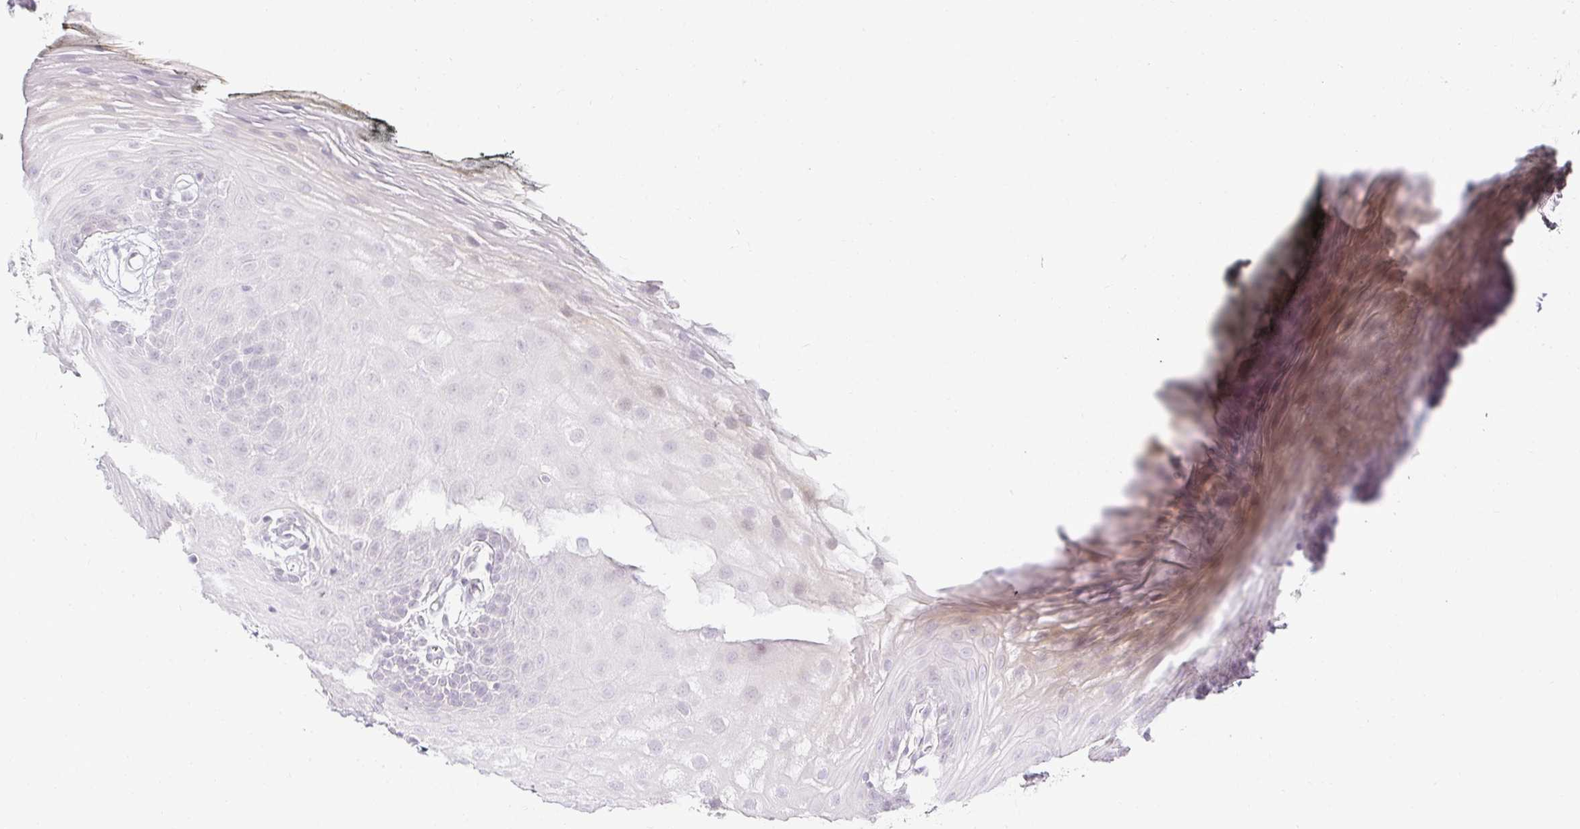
{"staining": {"intensity": "negative", "quantity": "none", "location": "none"}, "tissue": "oral mucosa", "cell_type": "Squamous epithelial cells", "image_type": "normal", "snomed": [{"axis": "morphology", "description": "Normal tissue, NOS"}, {"axis": "morphology", "description": "Squamous cell carcinoma, NOS"}, {"axis": "topography", "description": "Oral tissue"}, {"axis": "topography", "description": "Head-Neck"}], "caption": "Oral mucosa stained for a protein using IHC shows no expression squamous epithelial cells.", "gene": "ACAN", "patient": {"sex": "female", "age": 81}}